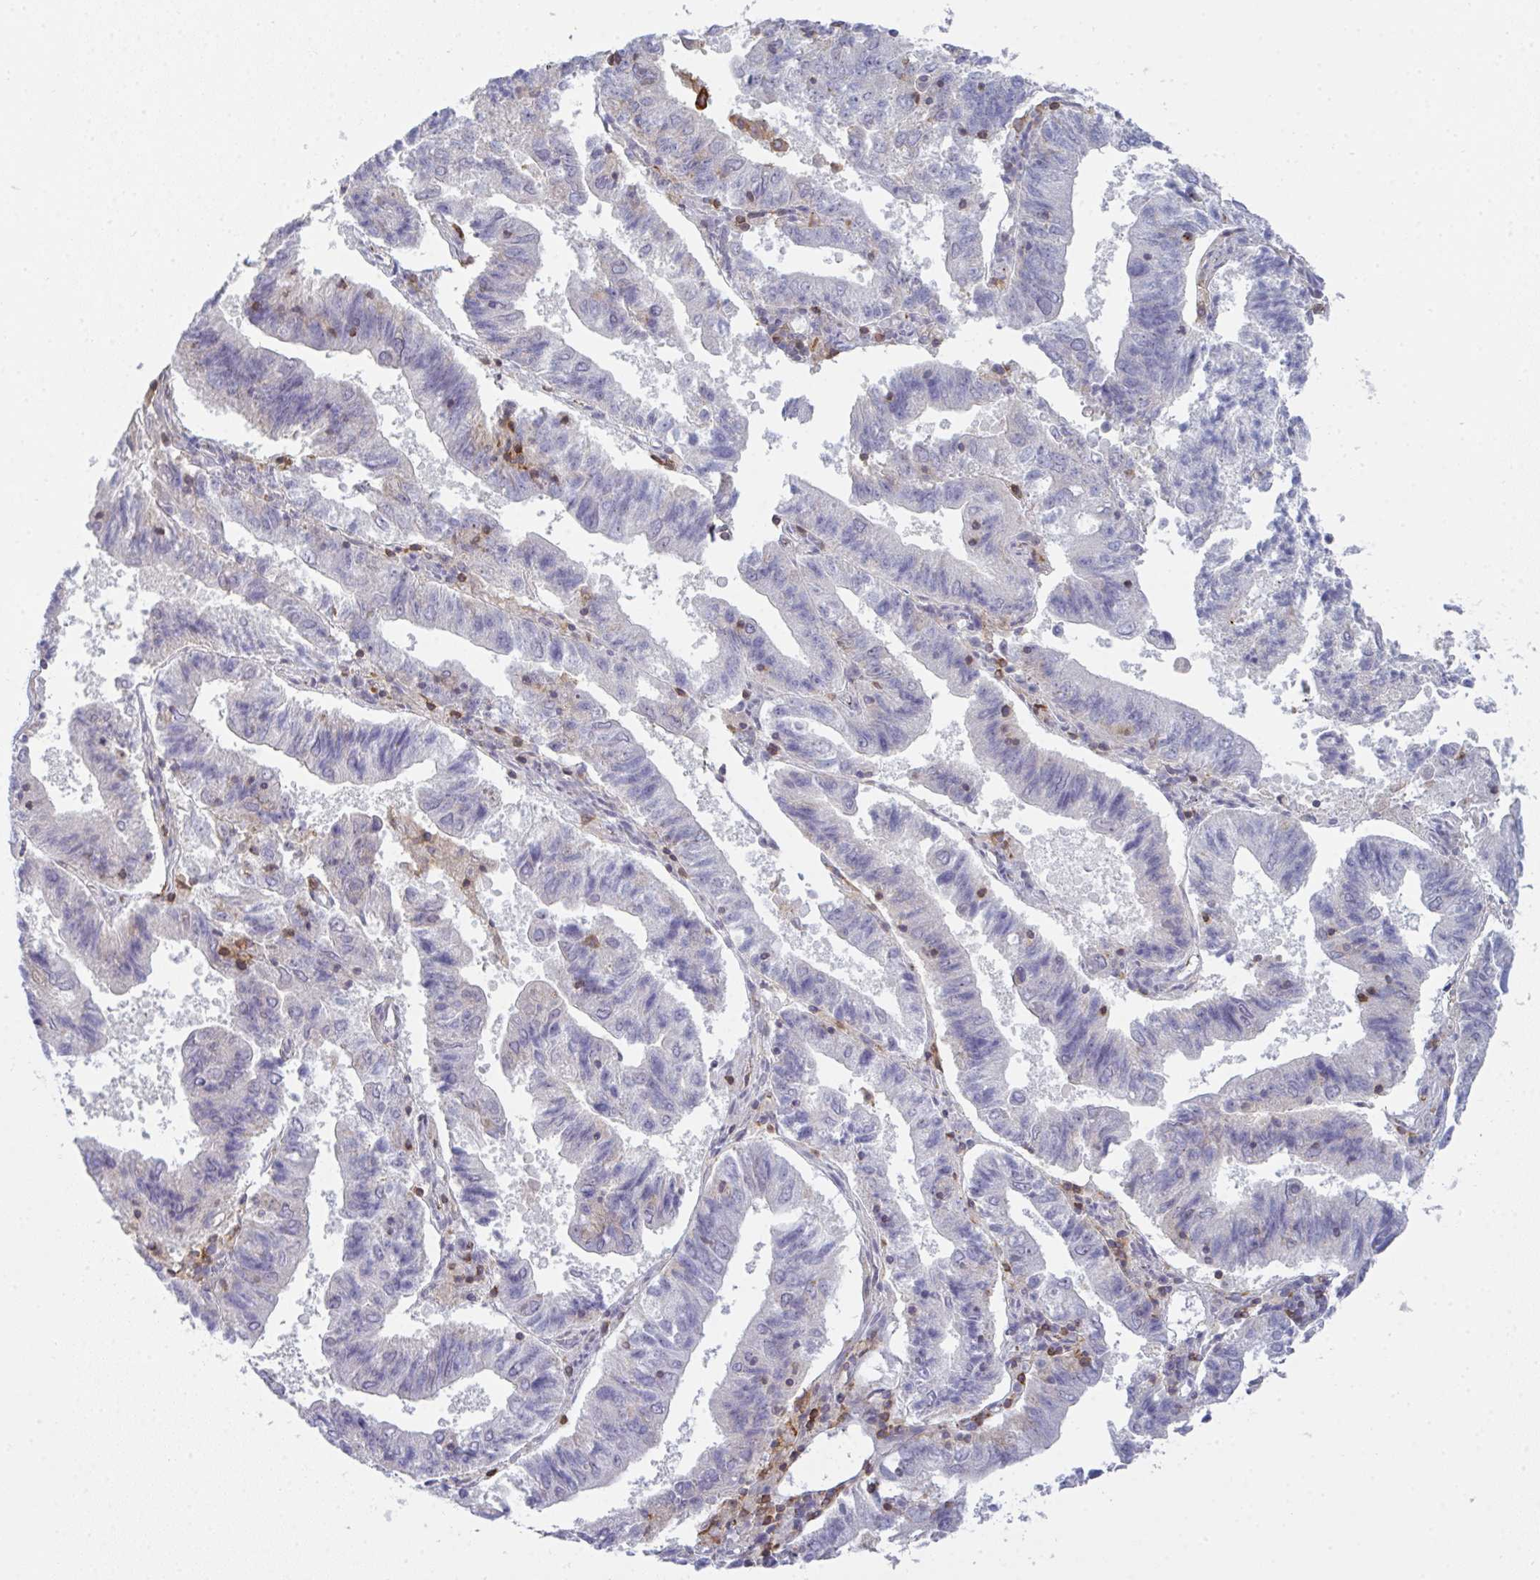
{"staining": {"intensity": "negative", "quantity": "none", "location": "none"}, "tissue": "endometrial cancer", "cell_type": "Tumor cells", "image_type": "cancer", "snomed": [{"axis": "morphology", "description": "Adenocarcinoma, NOS"}, {"axis": "topography", "description": "Endometrium"}], "caption": "Protein analysis of endometrial cancer (adenocarcinoma) exhibits no significant expression in tumor cells.", "gene": "CD80", "patient": {"sex": "female", "age": 82}}